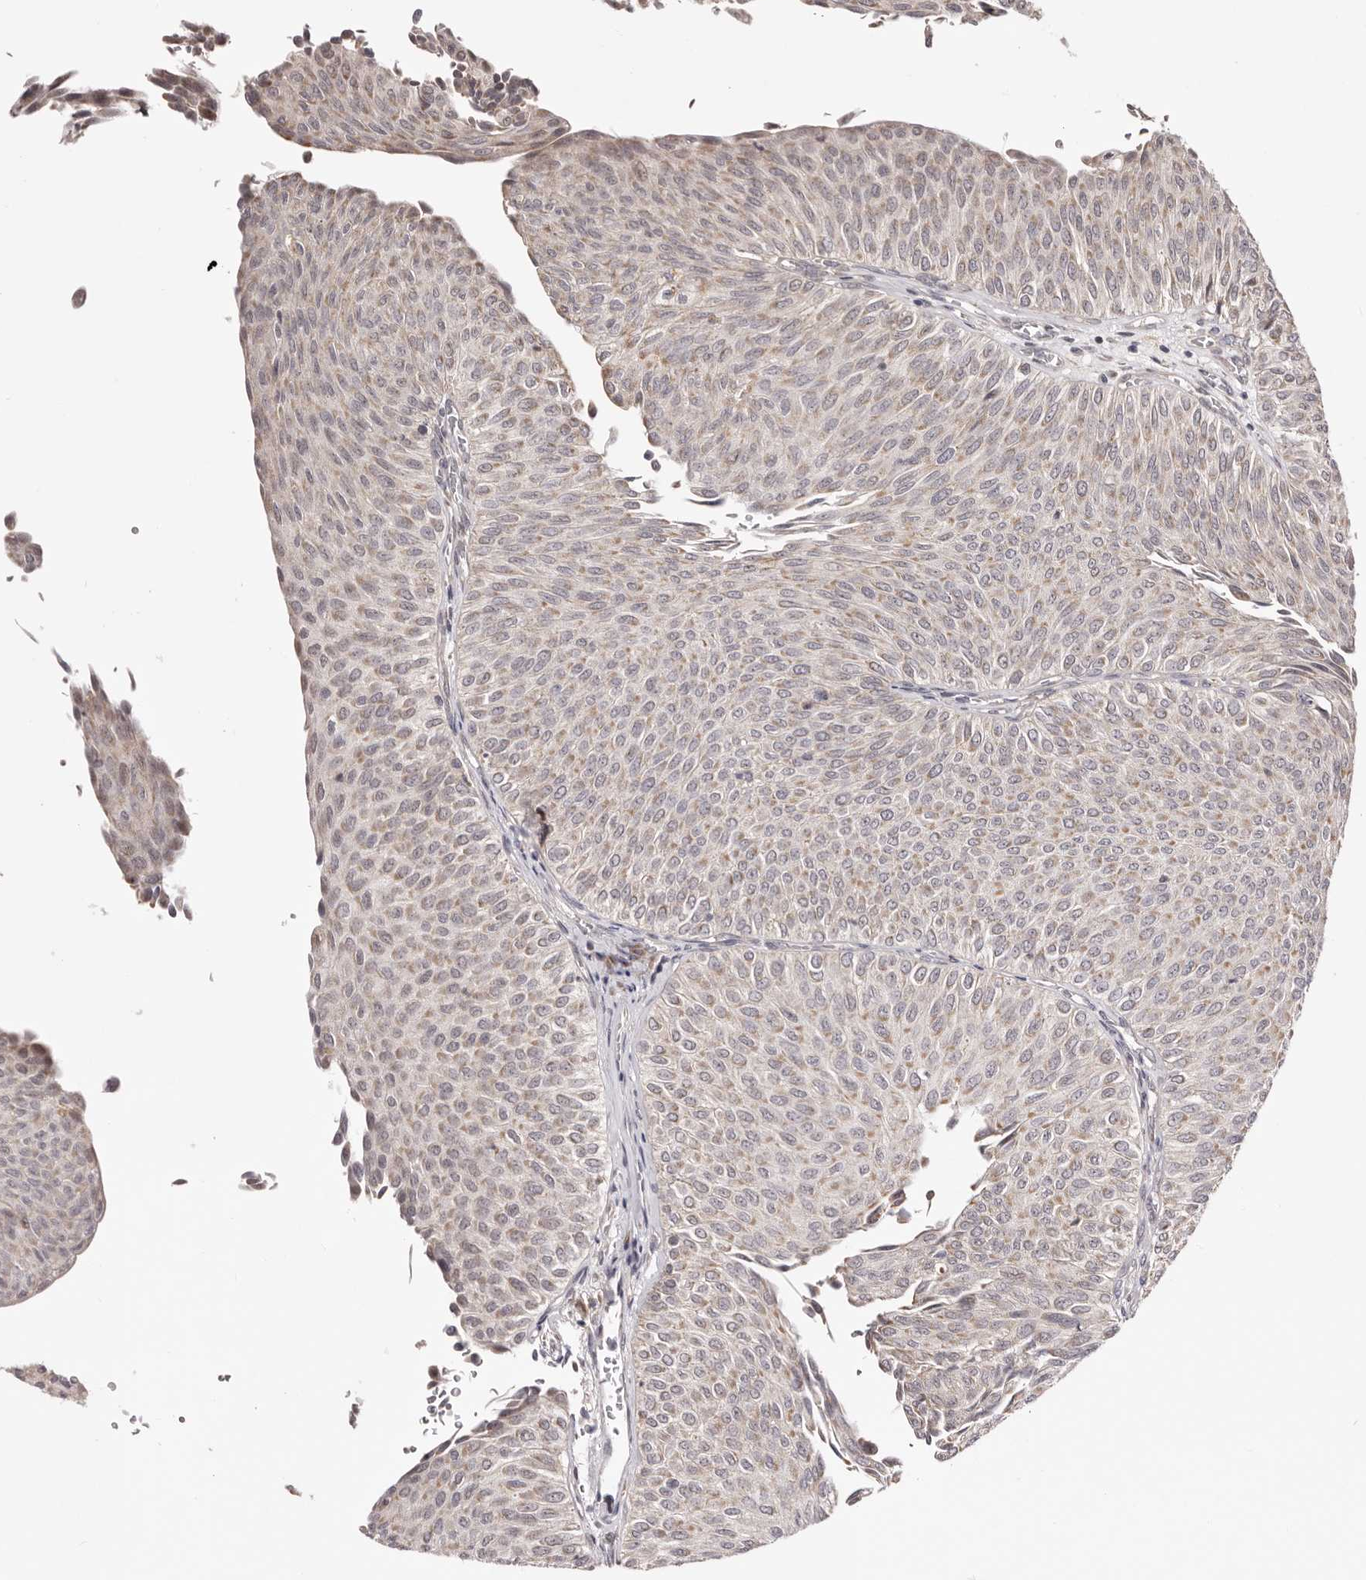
{"staining": {"intensity": "weak", "quantity": "25%-75%", "location": "cytoplasmic/membranous"}, "tissue": "urothelial cancer", "cell_type": "Tumor cells", "image_type": "cancer", "snomed": [{"axis": "morphology", "description": "Urothelial carcinoma, Low grade"}, {"axis": "topography", "description": "Urinary bladder"}], "caption": "There is low levels of weak cytoplasmic/membranous staining in tumor cells of urothelial cancer, as demonstrated by immunohistochemical staining (brown color).", "gene": "EGR3", "patient": {"sex": "male", "age": 78}}